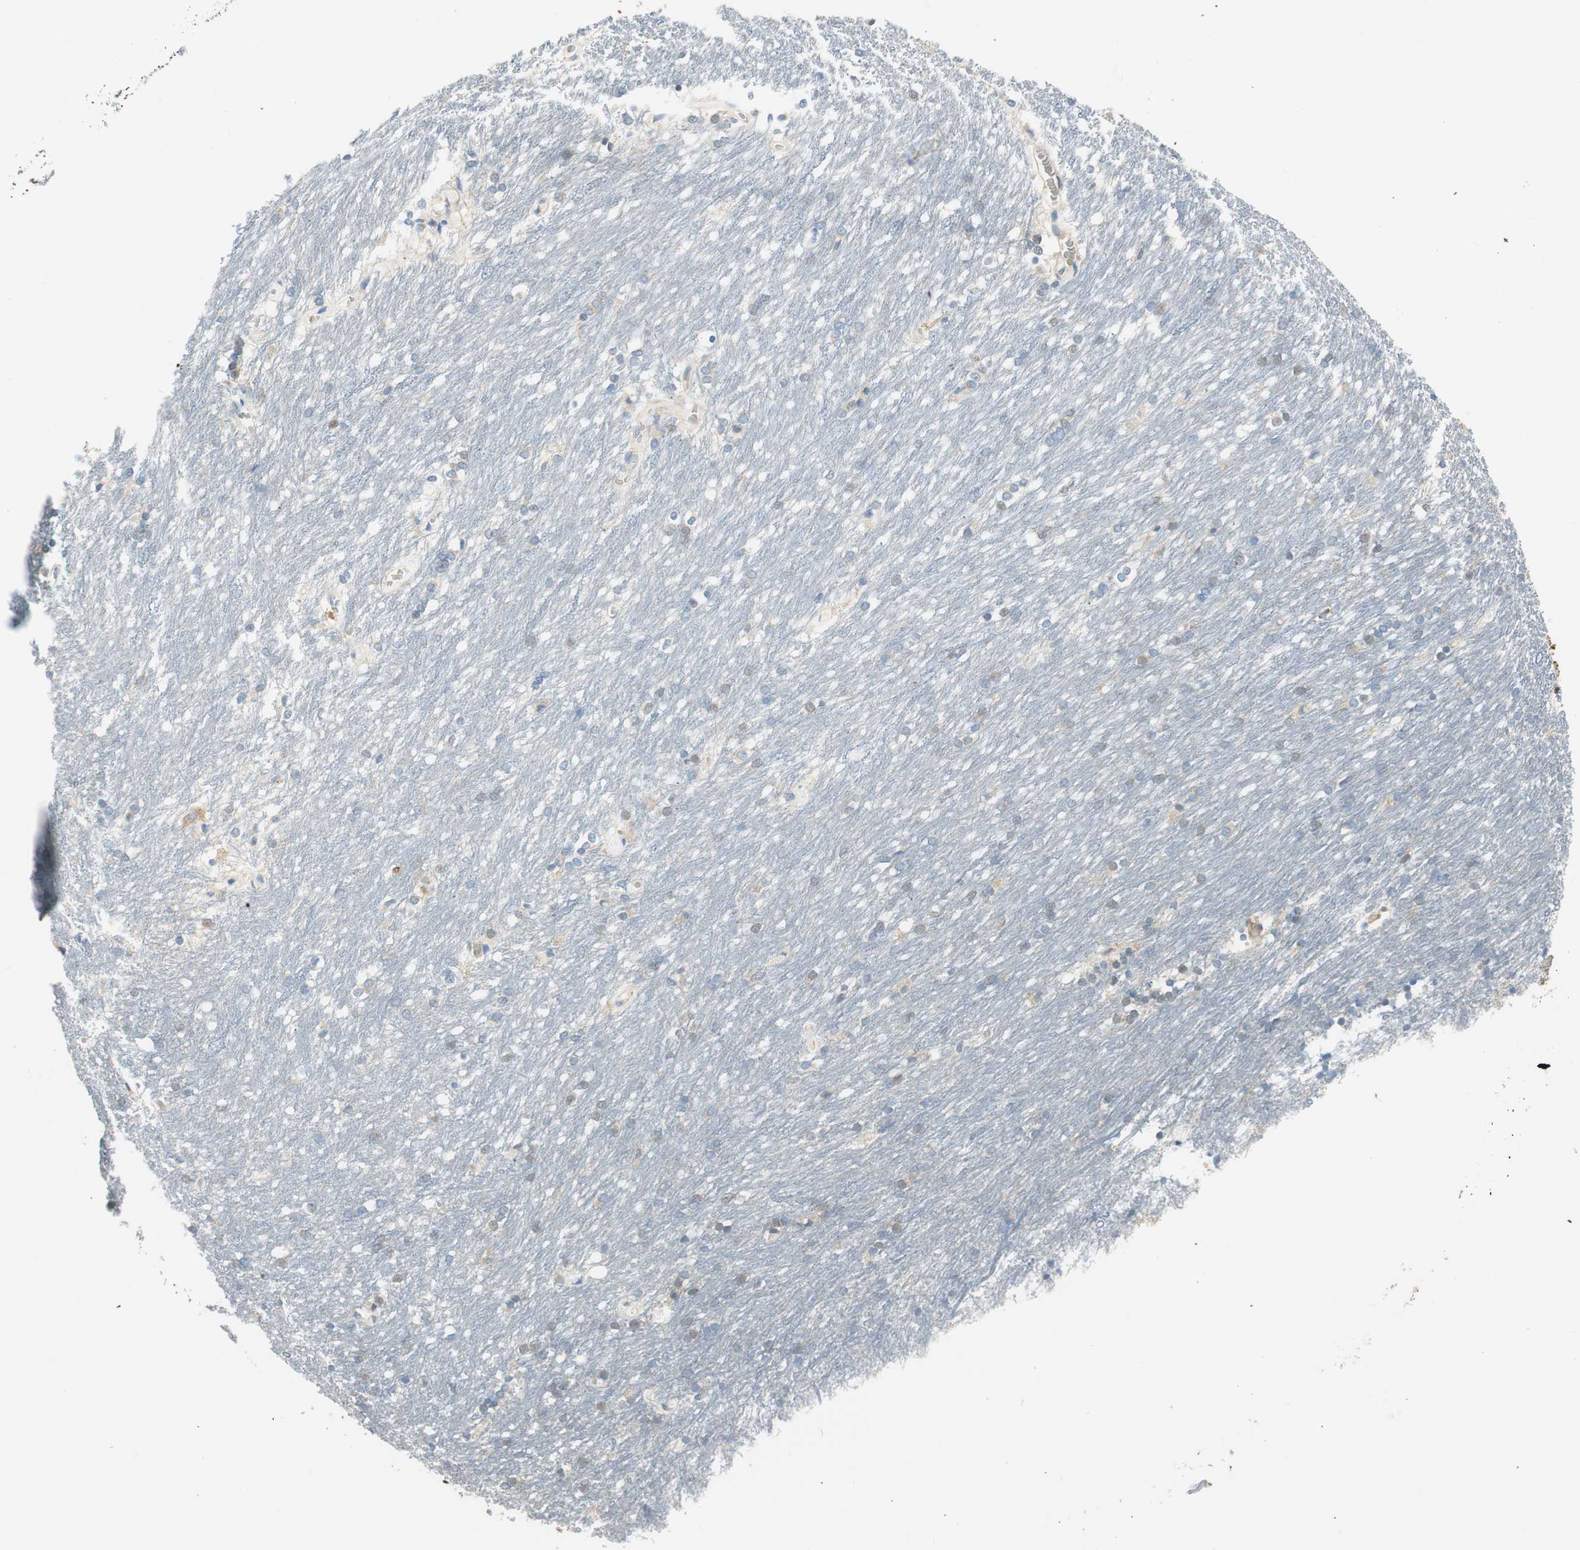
{"staining": {"intensity": "moderate", "quantity": "<25%", "location": "cytoplasmic/membranous"}, "tissue": "caudate", "cell_type": "Glial cells", "image_type": "normal", "snomed": [{"axis": "morphology", "description": "Normal tissue, NOS"}, {"axis": "topography", "description": "Lateral ventricle wall"}], "caption": "About <25% of glial cells in benign caudate show moderate cytoplasmic/membranous protein positivity as visualized by brown immunohistochemical staining.", "gene": "RORB", "patient": {"sex": "female", "age": 19}}